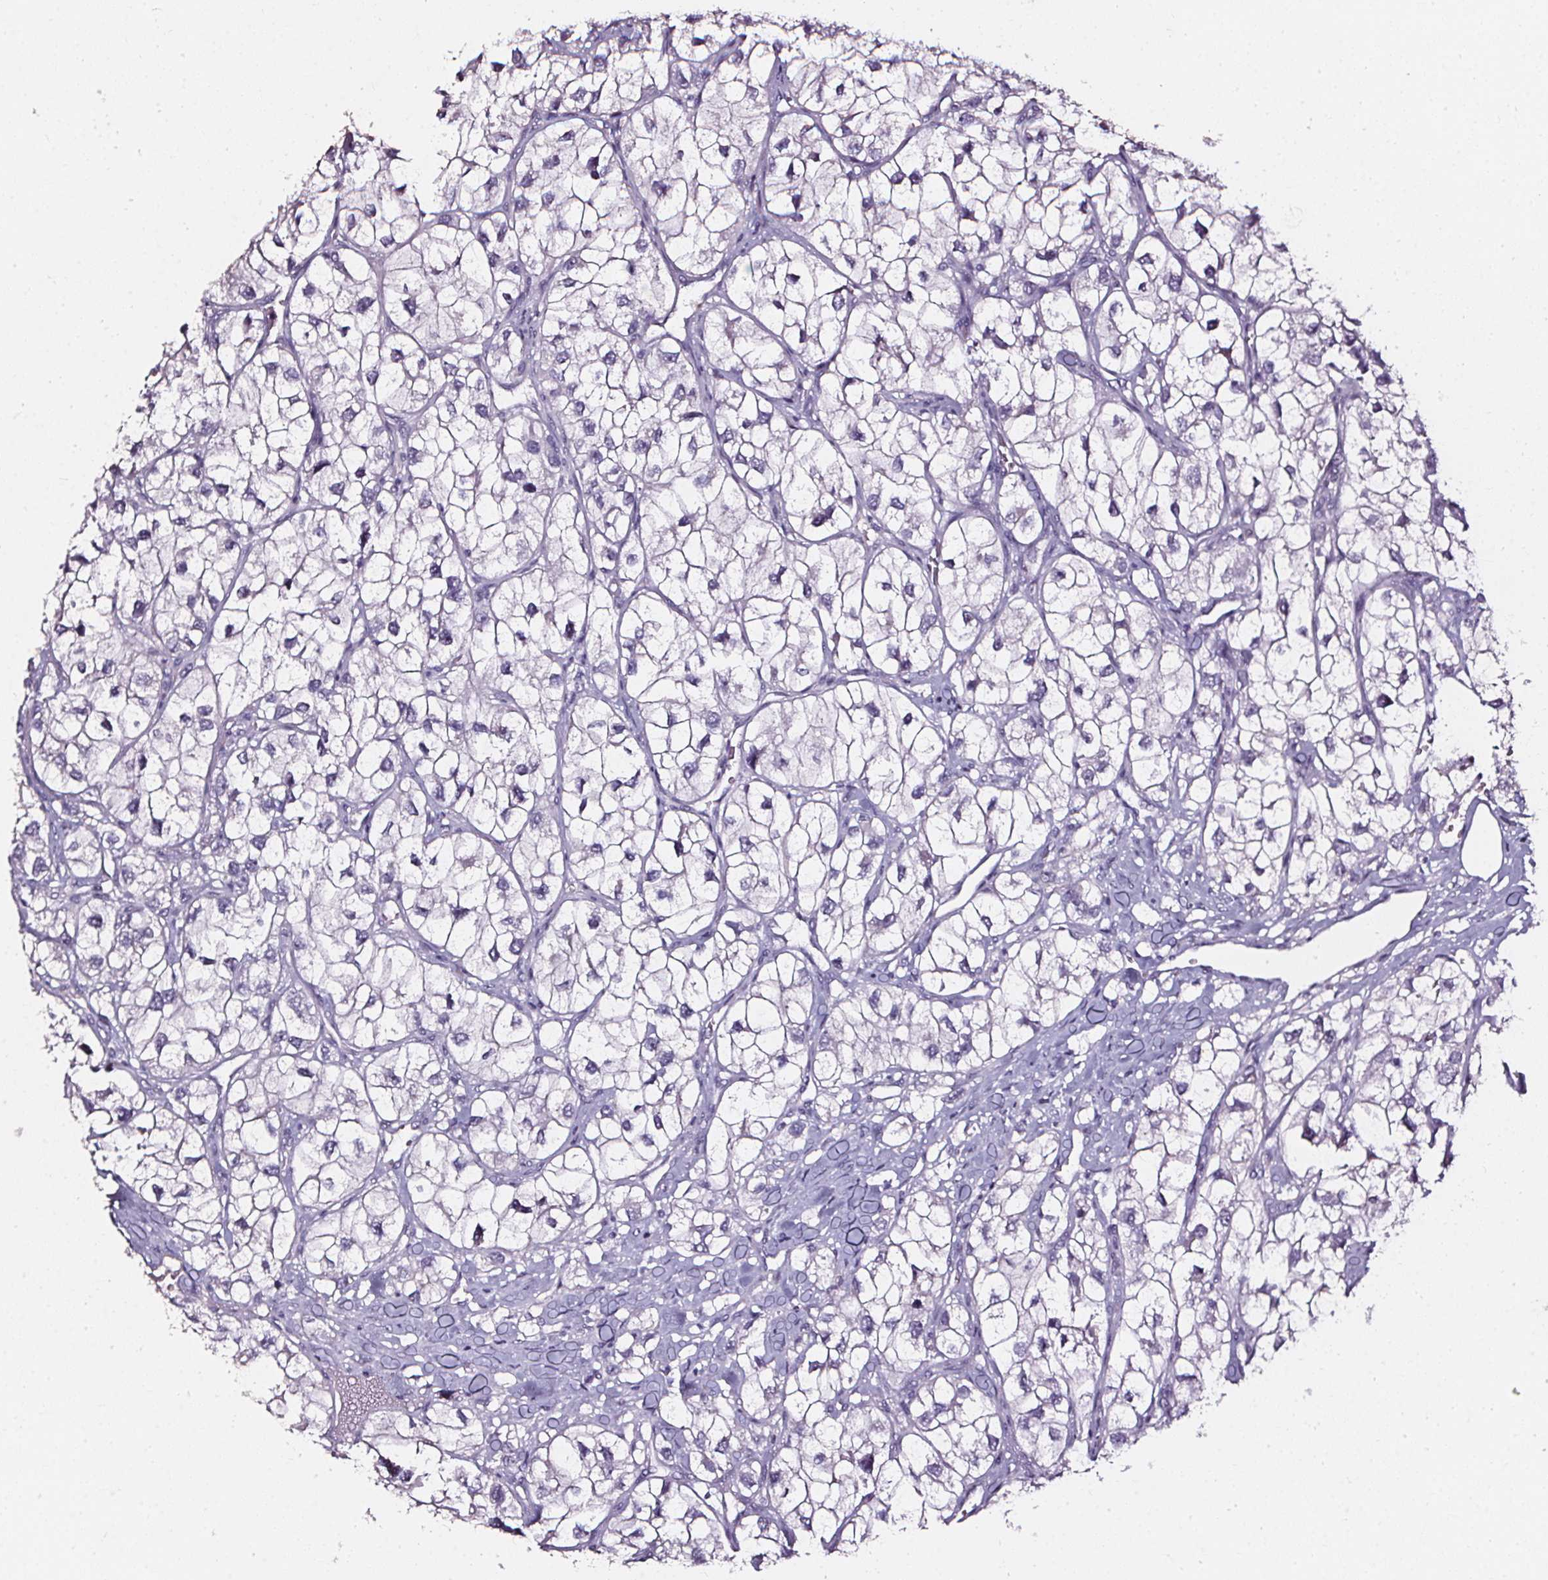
{"staining": {"intensity": "negative", "quantity": "none", "location": "none"}, "tissue": "renal cancer", "cell_type": "Tumor cells", "image_type": "cancer", "snomed": [{"axis": "morphology", "description": "Adenocarcinoma, NOS"}, {"axis": "topography", "description": "Kidney"}], "caption": "Immunohistochemistry of adenocarcinoma (renal) exhibits no positivity in tumor cells.", "gene": "DEFA5", "patient": {"sex": "male", "age": 59}}